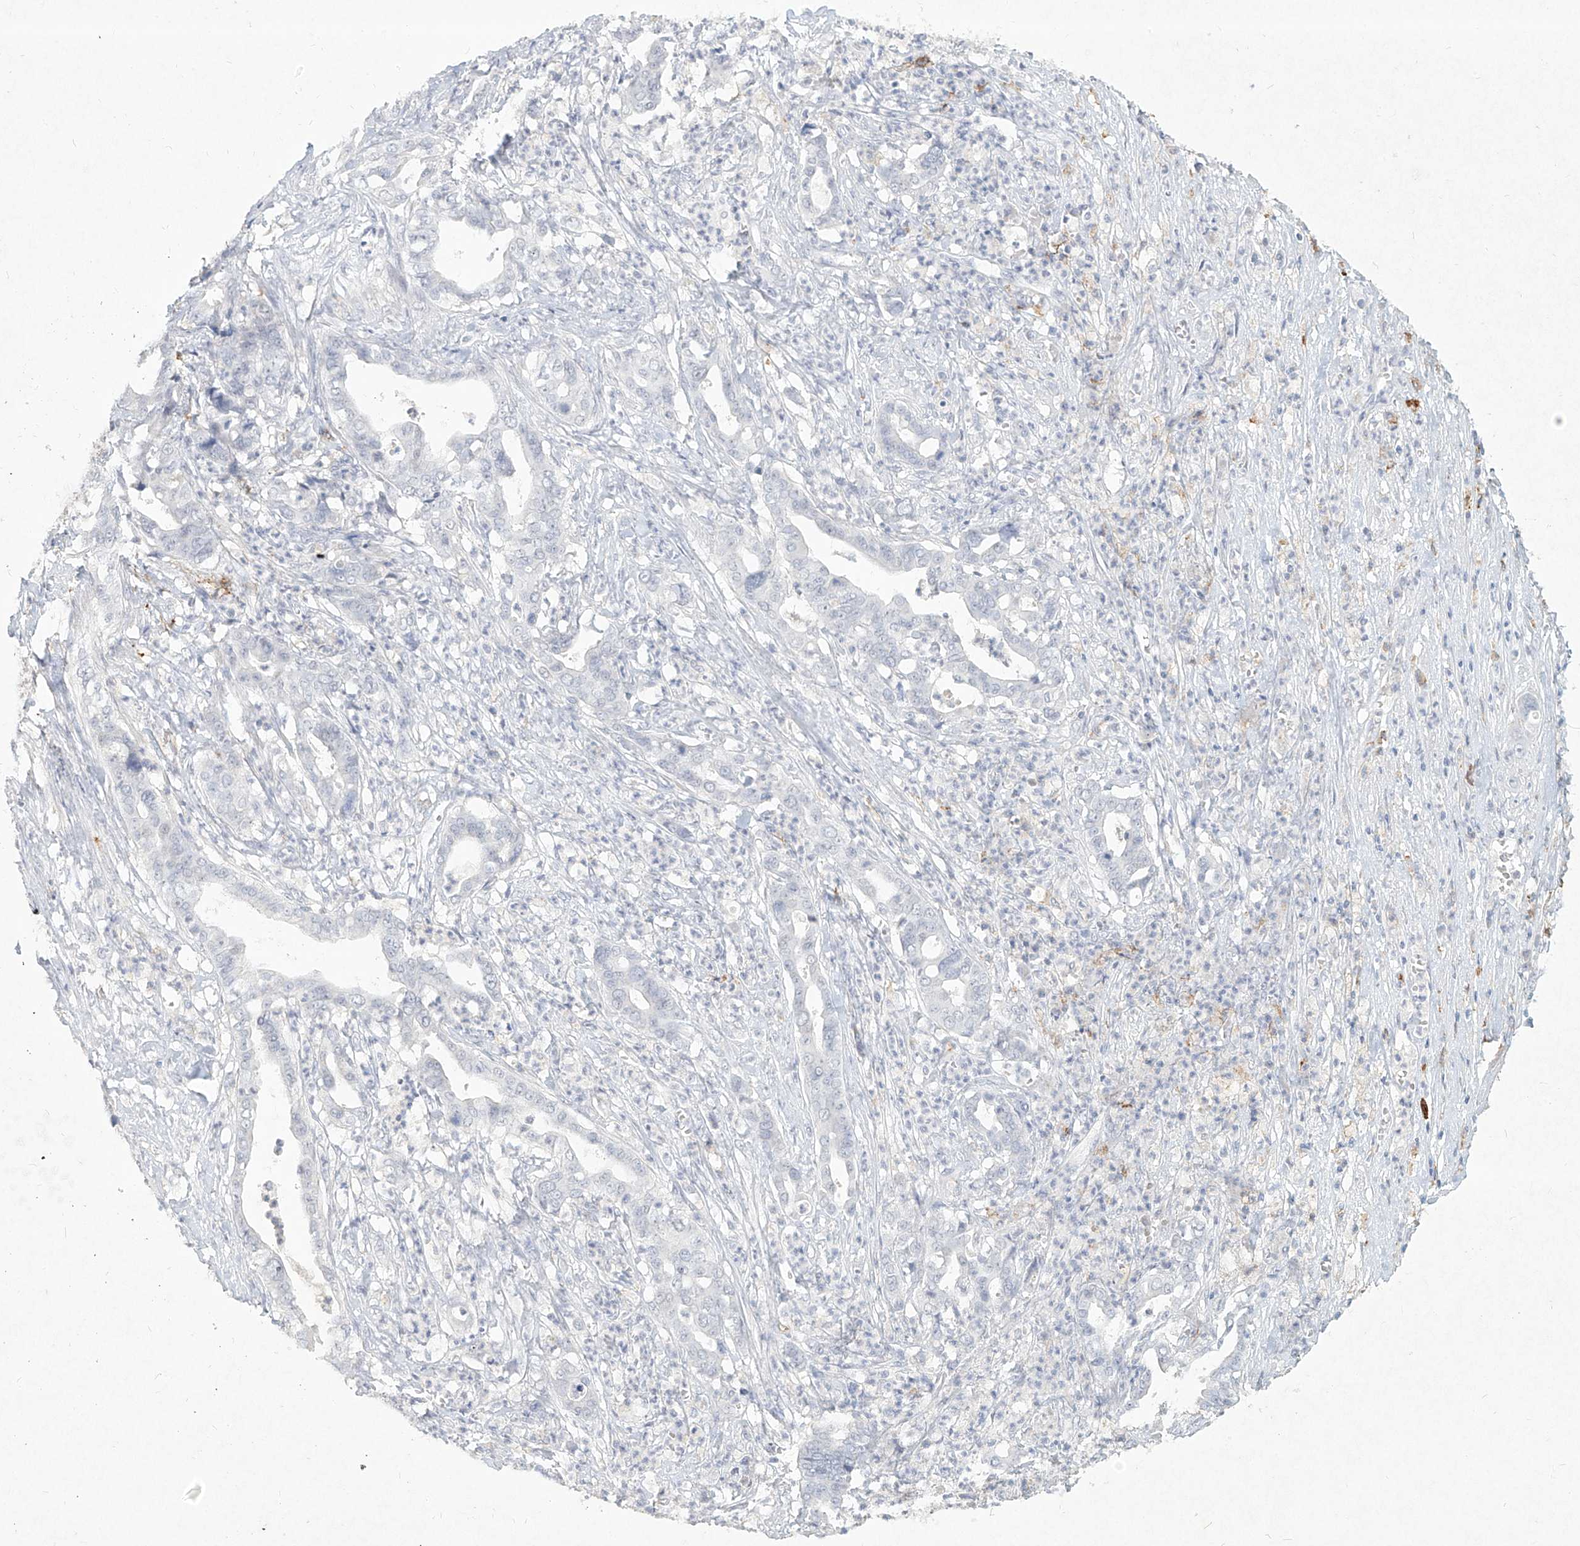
{"staining": {"intensity": "negative", "quantity": "none", "location": "none"}, "tissue": "liver cancer", "cell_type": "Tumor cells", "image_type": "cancer", "snomed": [{"axis": "morphology", "description": "Cholangiocarcinoma"}, {"axis": "topography", "description": "Liver"}], "caption": "Immunohistochemistry (IHC) micrograph of liver cholangiocarcinoma stained for a protein (brown), which demonstrates no staining in tumor cells.", "gene": "CD209", "patient": {"sex": "female", "age": 61}}